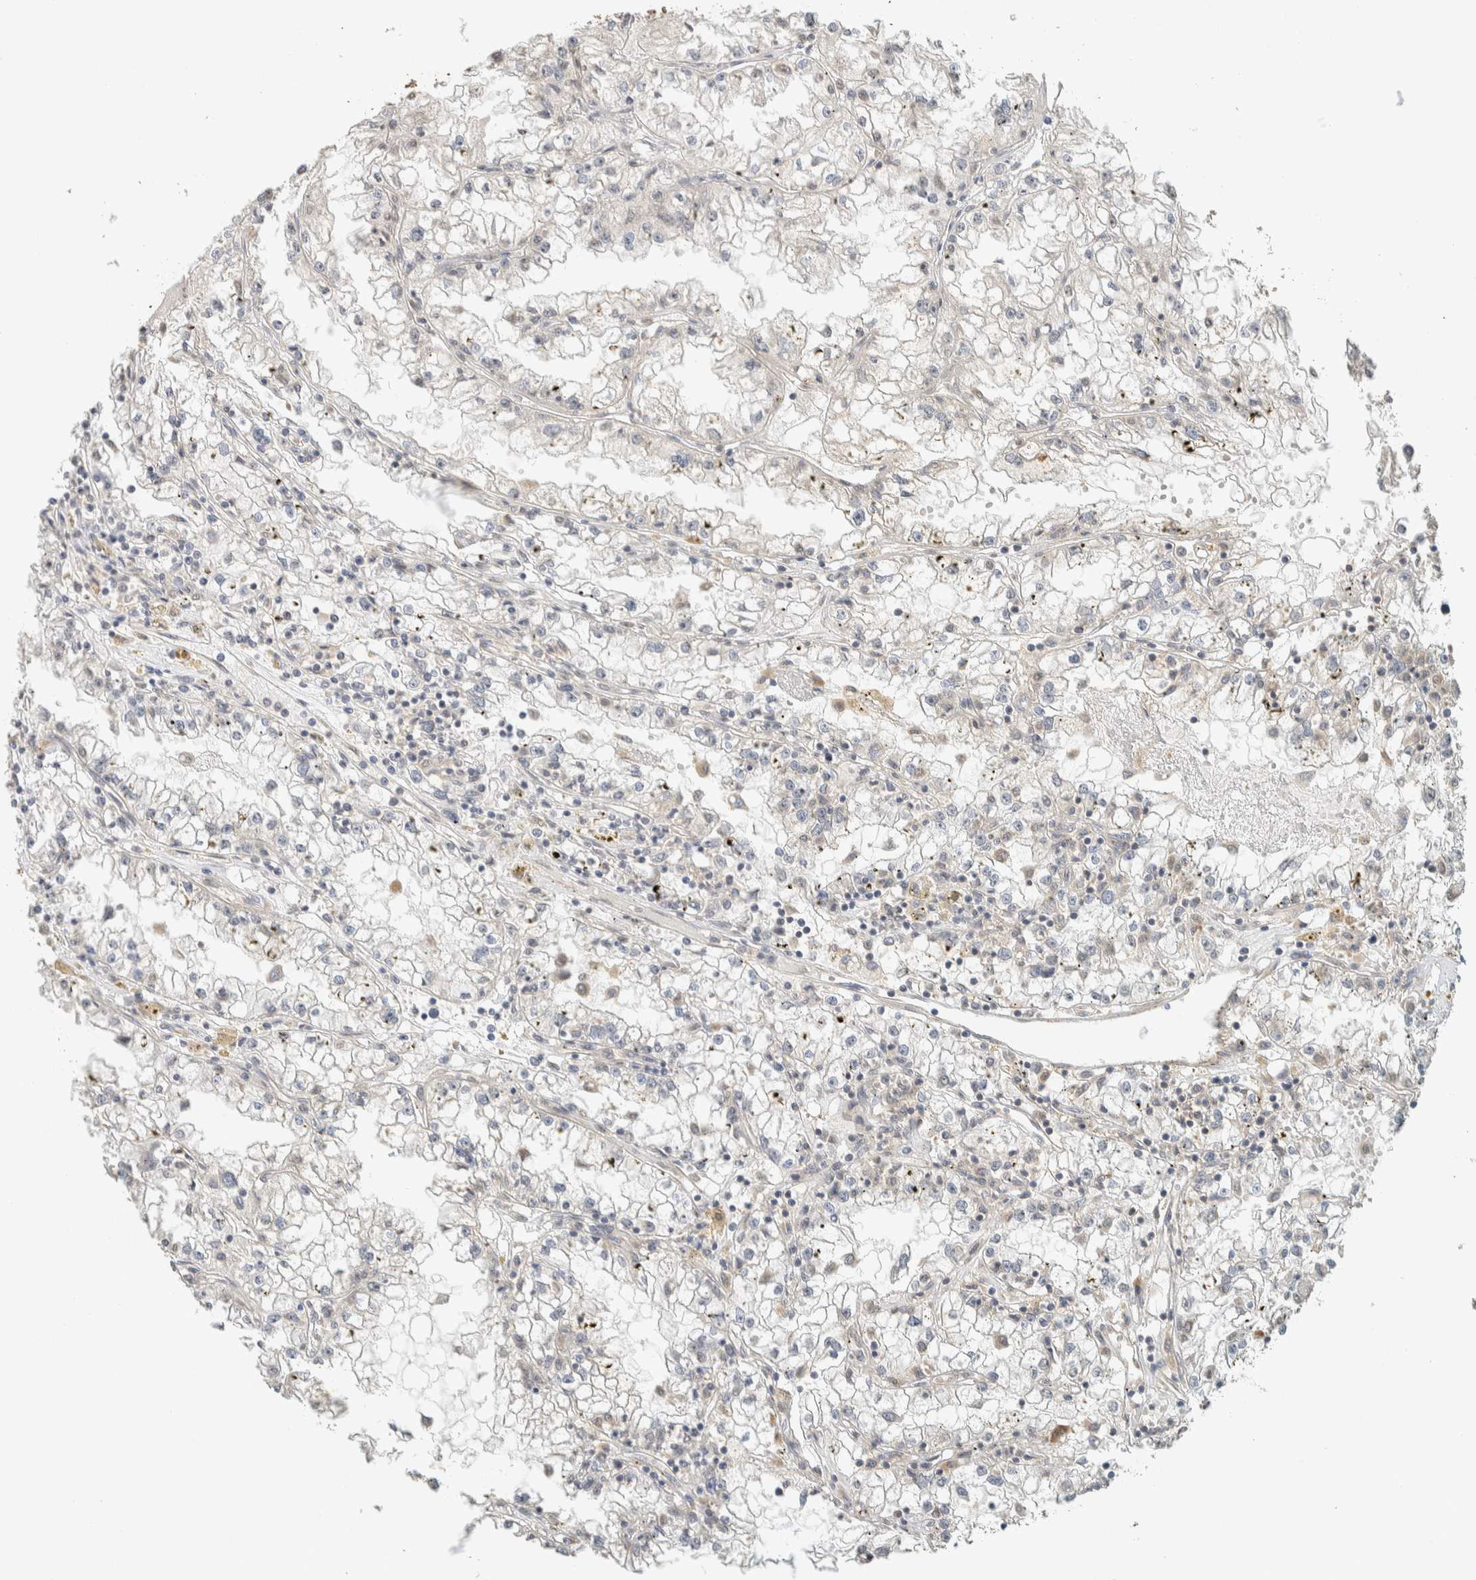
{"staining": {"intensity": "negative", "quantity": "none", "location": "none"}, "tissue": "renal cancer", "cell_type": "Tumor cells", "image_type": "cancer", "snomed": [{"axis": "morphology", "description": "Adenocarcinoma, NOS"}, {"axis": "topography", "description": "Kidney"}], "caption": "Immunohistochemistry (IHC) of renal cancer exhibits no positivity in tumor cells.", "gene": "PDE7B", "patient": {"sex": "male", "age": 56}}